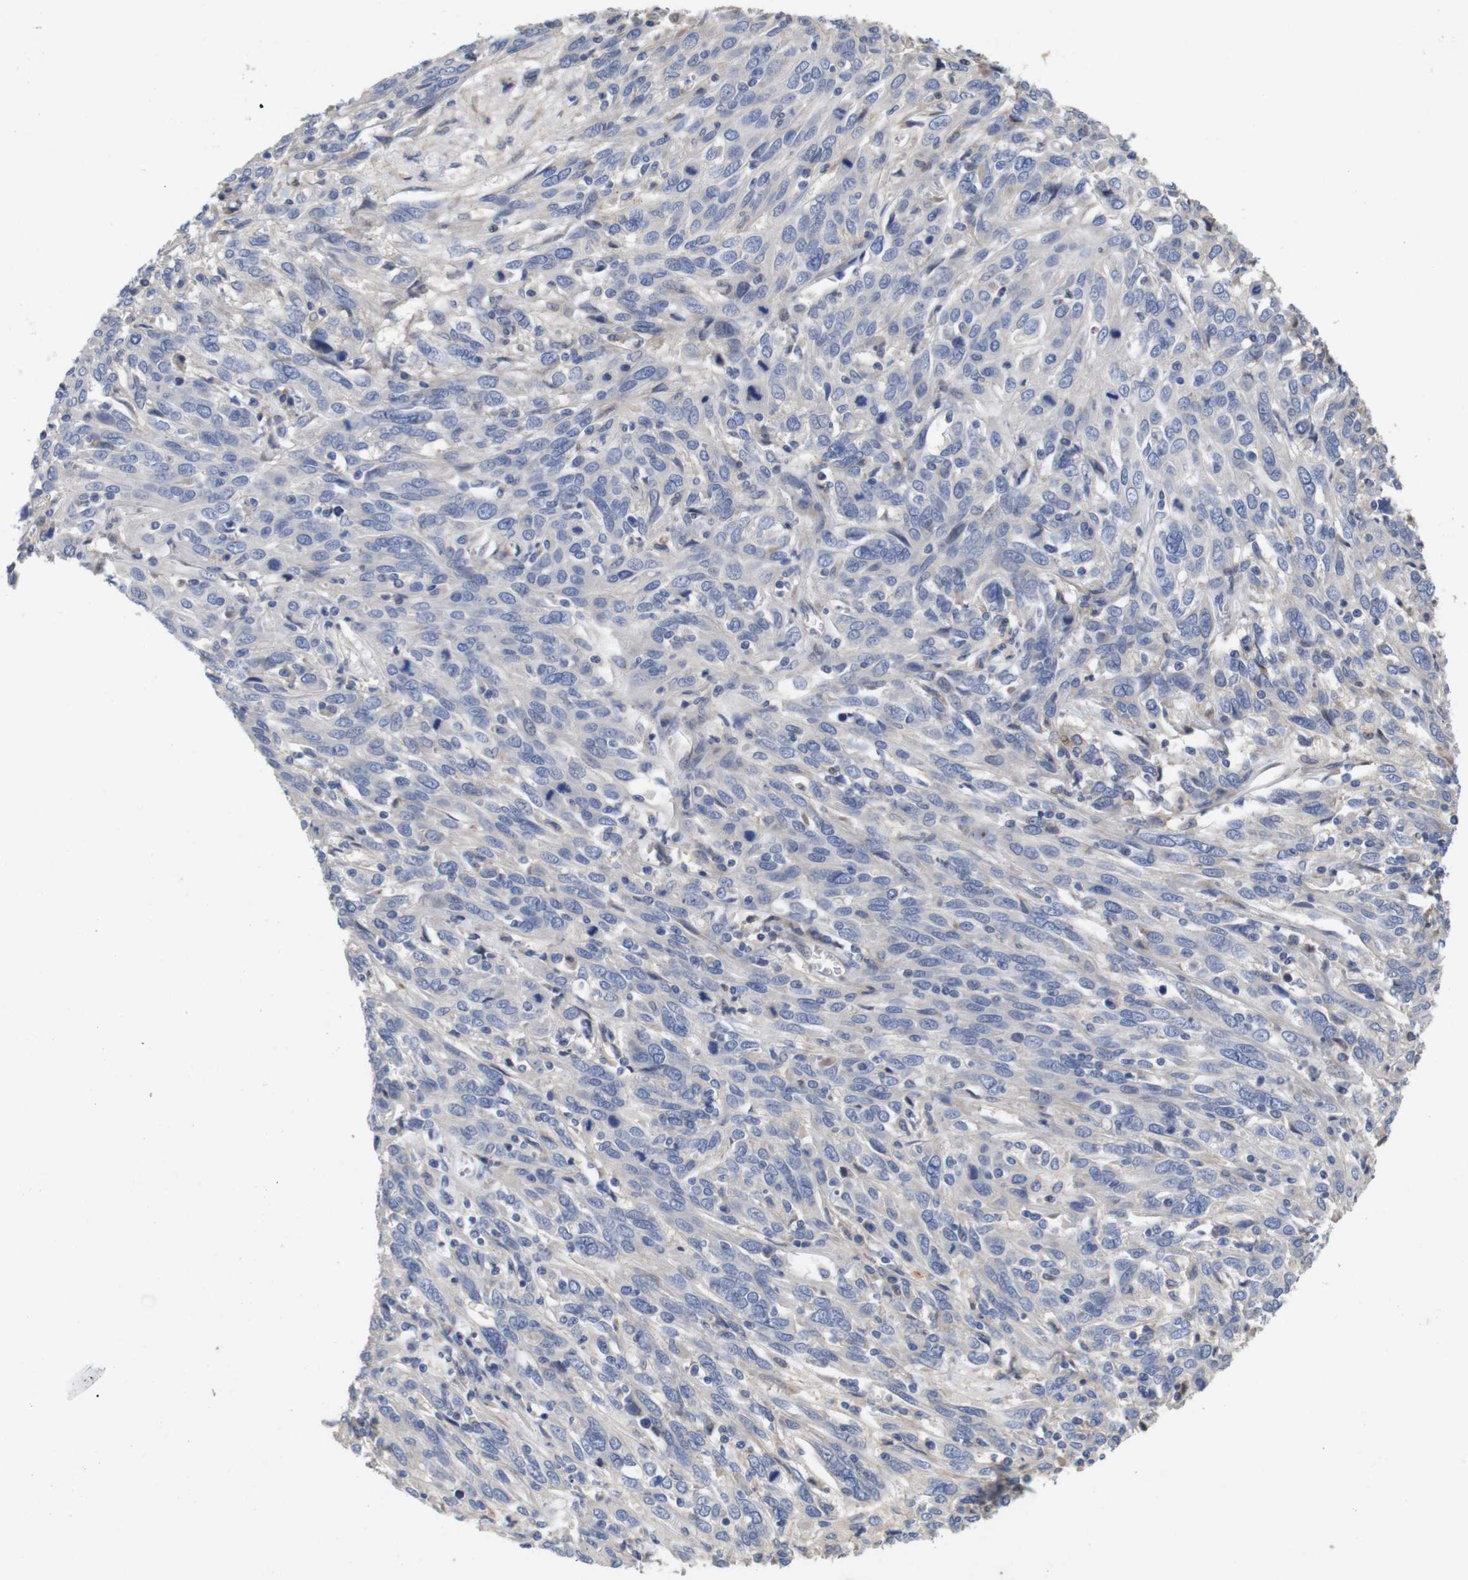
{"staining": {"intensity": "negative", "quantity": "none", "location": "none"}, "tissue": "cervical cancer", "cell_type": "Tumor cells", "image_type": "cancer", "snomed": [{"axis": "morphology", "description": "Squamous cell carcinoma, NOS"}, {"axis": "topography", "description": "Cervix"}], "caption": "Immunohistochemical staining of human cervical cancer (squamous cell carcinoma) displays no significant expression in tumor cells.", "gene": "SPRY3", "patient": {"sex": "female", "age": 46}}